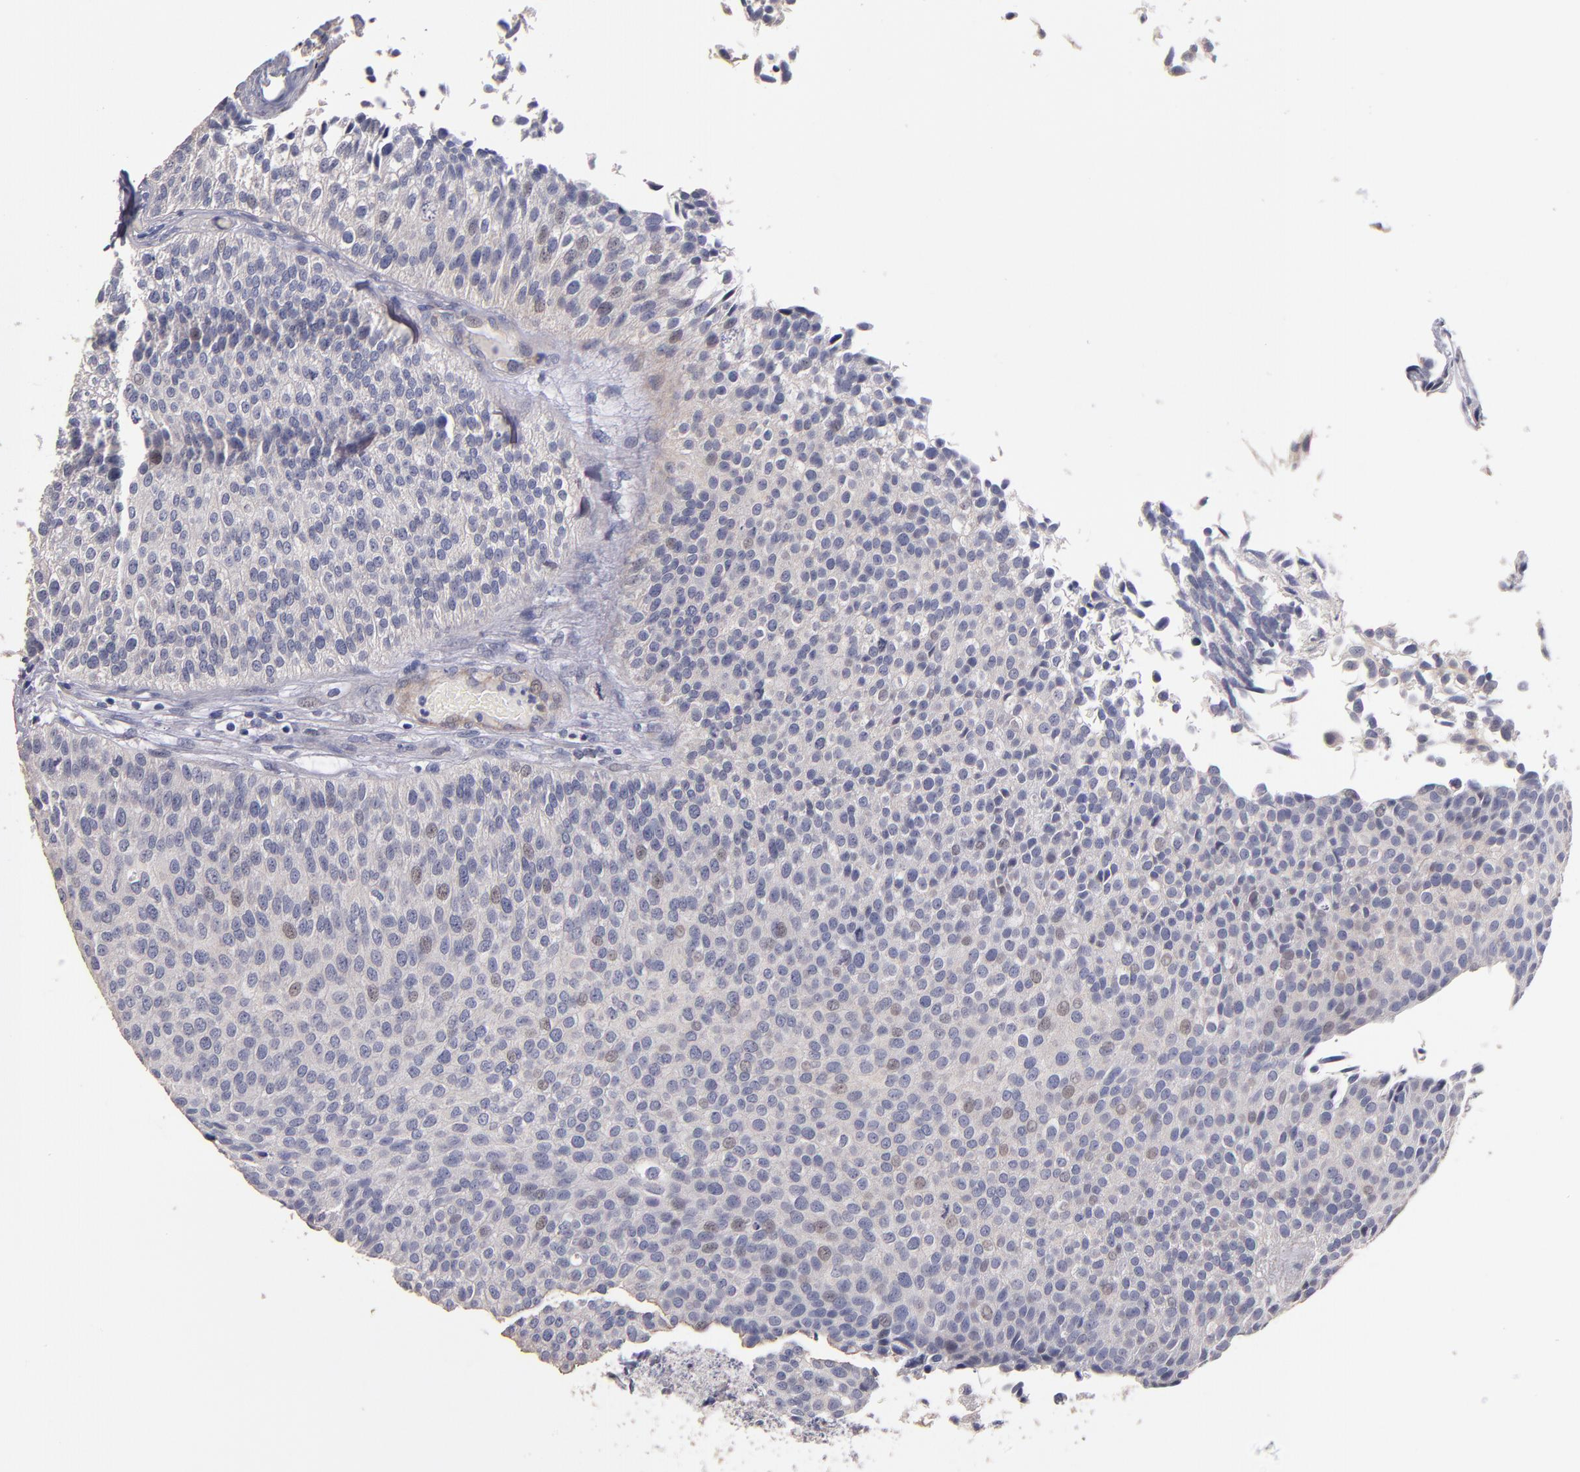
{"staining": {"intensity": "weak", "quantity": "<25%", "location": "cytoplasmic/membranous"}, "tissue": "urothelial cancer", "cell_type": "Tumor cells", "image_type": "cancer", "snomed": [{"axis": "morphology", "description": "Urothelial carcinoma, Low grade"}, {"axis": "topography", "description": "Urinary bladder"}], "caption": "Urothelial carcinoma (low-grade) was stained to show a protein in brown. There is no significant staining in tumor cells. (Brightfield microscopy of DAB (3,3'-diaminobenzidine) immunohistochemistry (IHC) at high magnification).", "gene": "MAGEE1", "patient": {"sex": "male", "age": 84}}